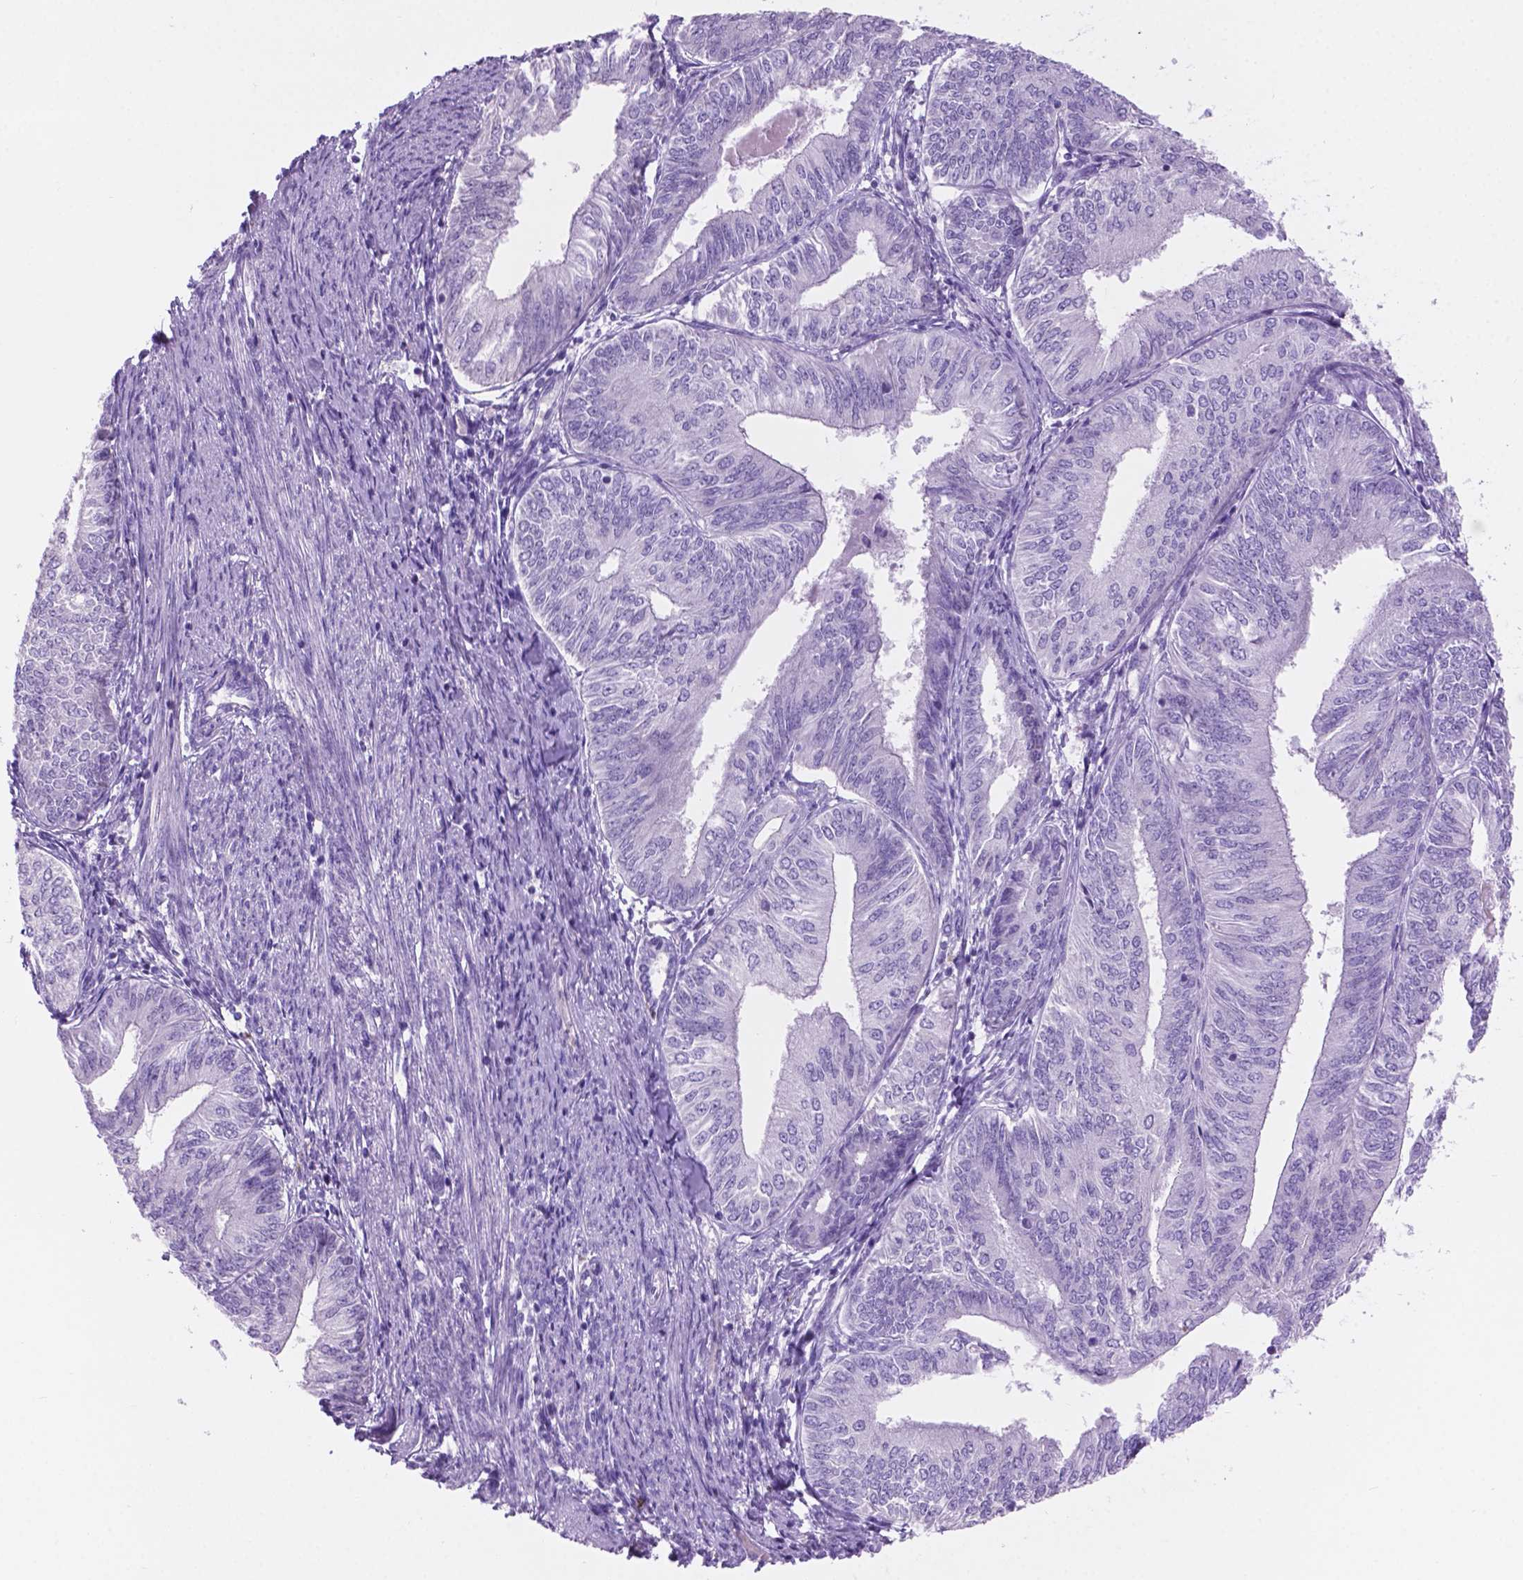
{"staining": {"intensity": "negative", "quantity": "none", "location": "none"}, "tissue": "endometrial cancer", "cell_type": "Tumor cells", "image_type": "cancer", "snomed": [{"axis": "morphology", "description": "Adenocarcinoma, NOS"}, {"axis": "topography", "description": "Endometrium"}], "caption": "Tumor cells are negative for protein expression in human endometrial cancer (adenocarcinoma).", "gene": "GRIN2B", "patient": {"sex": "female", "age": 58}}